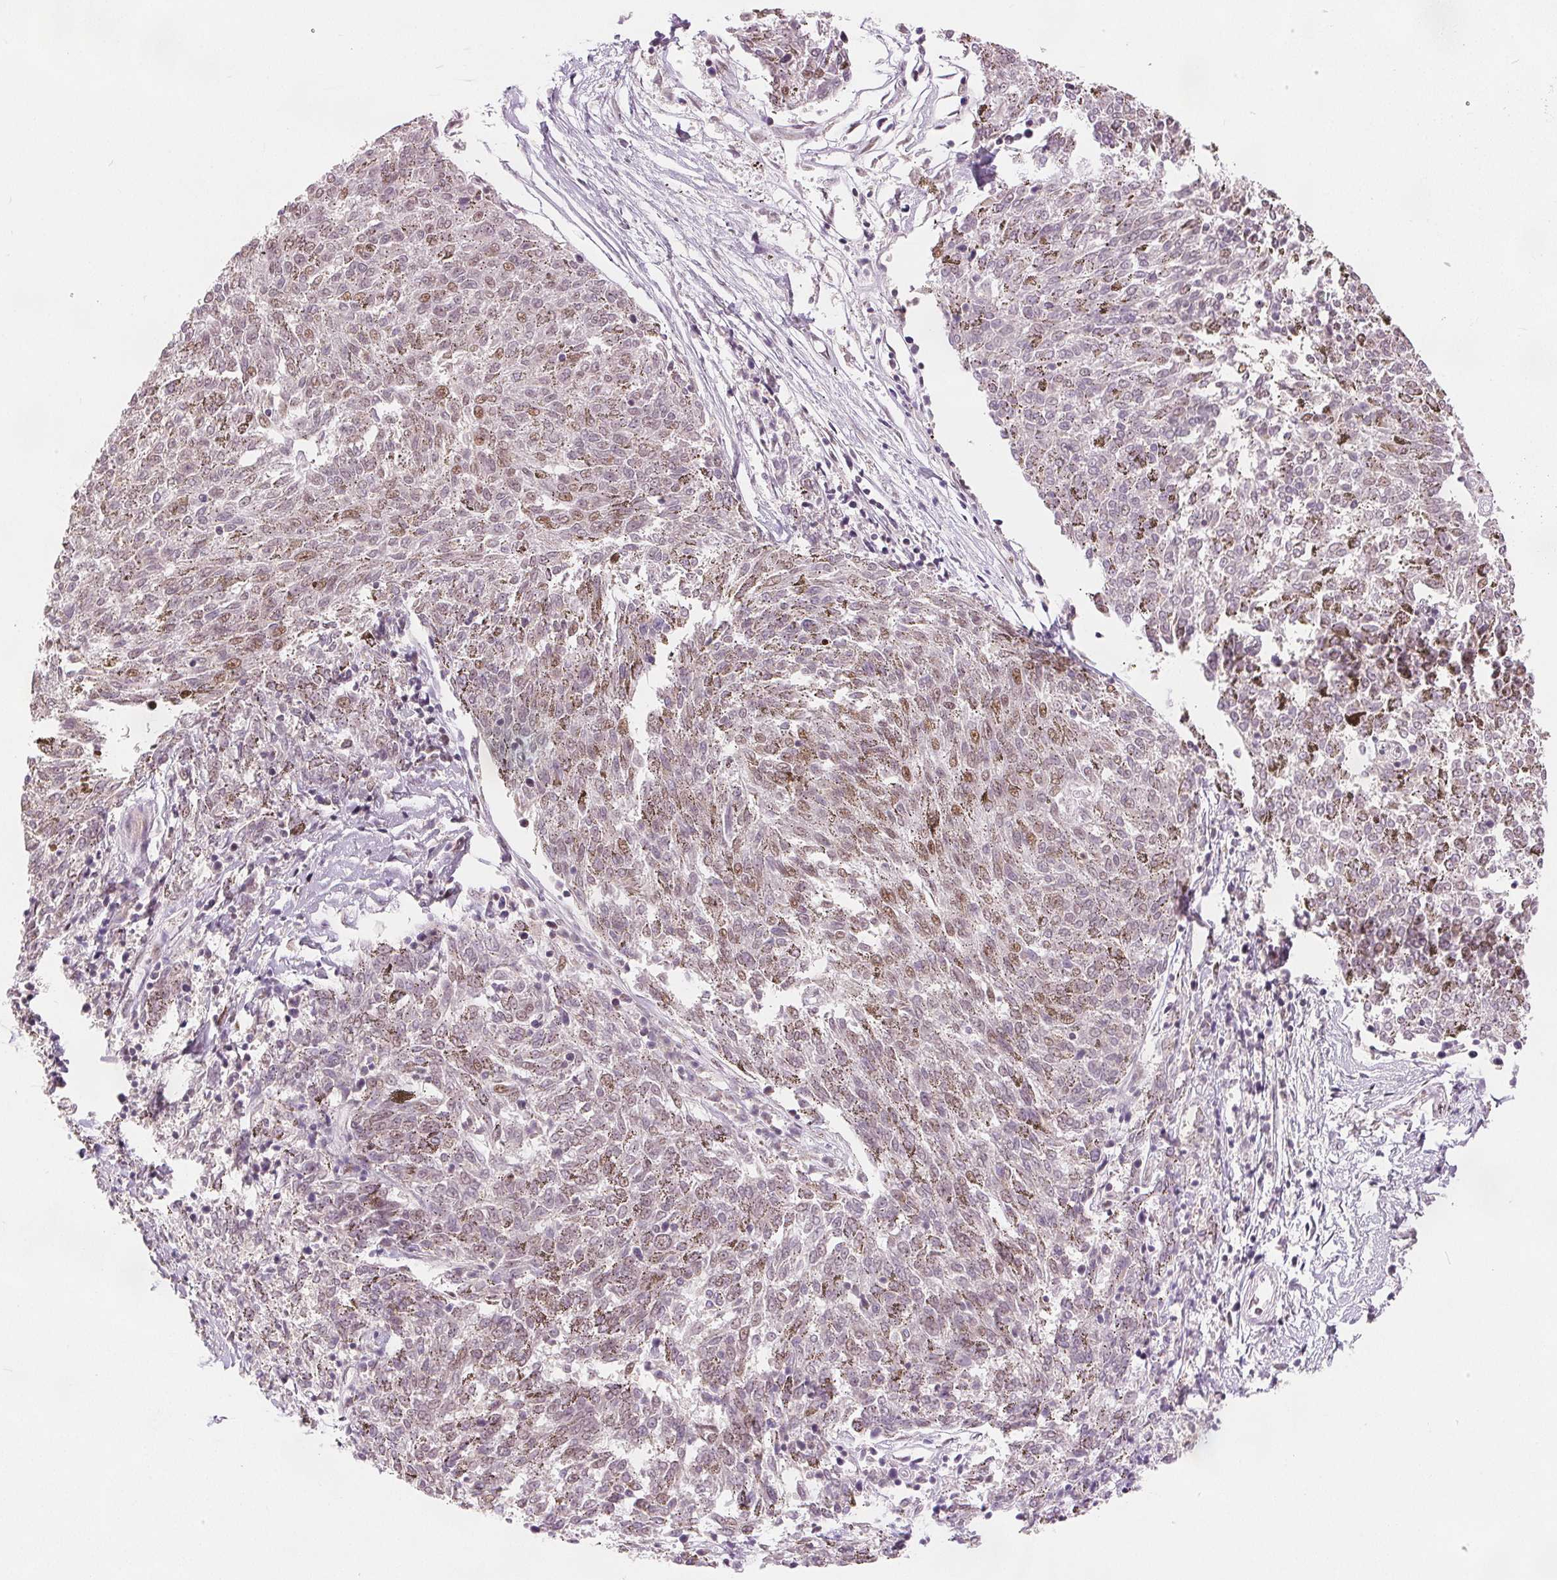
{"staining": {"intensity": "weak", "quantity": "25%-75%", "location": "nuclear"}, "tissue": "melanoma", "cell_type": "Tumor cells", "image_type": "cancer", "snomed": [{"axis": "morphology", "description": "Malignant melanoma, NOS"}, {"axis": "topography", "description": "Skin"}], "caption": "Human melanoma stained with a brown dye exhibits weak nuclear positive staining in about 25%-75% of tumor cells.", "gene": "ZNF703", "patient": {"sex": "female", "age": 72}}